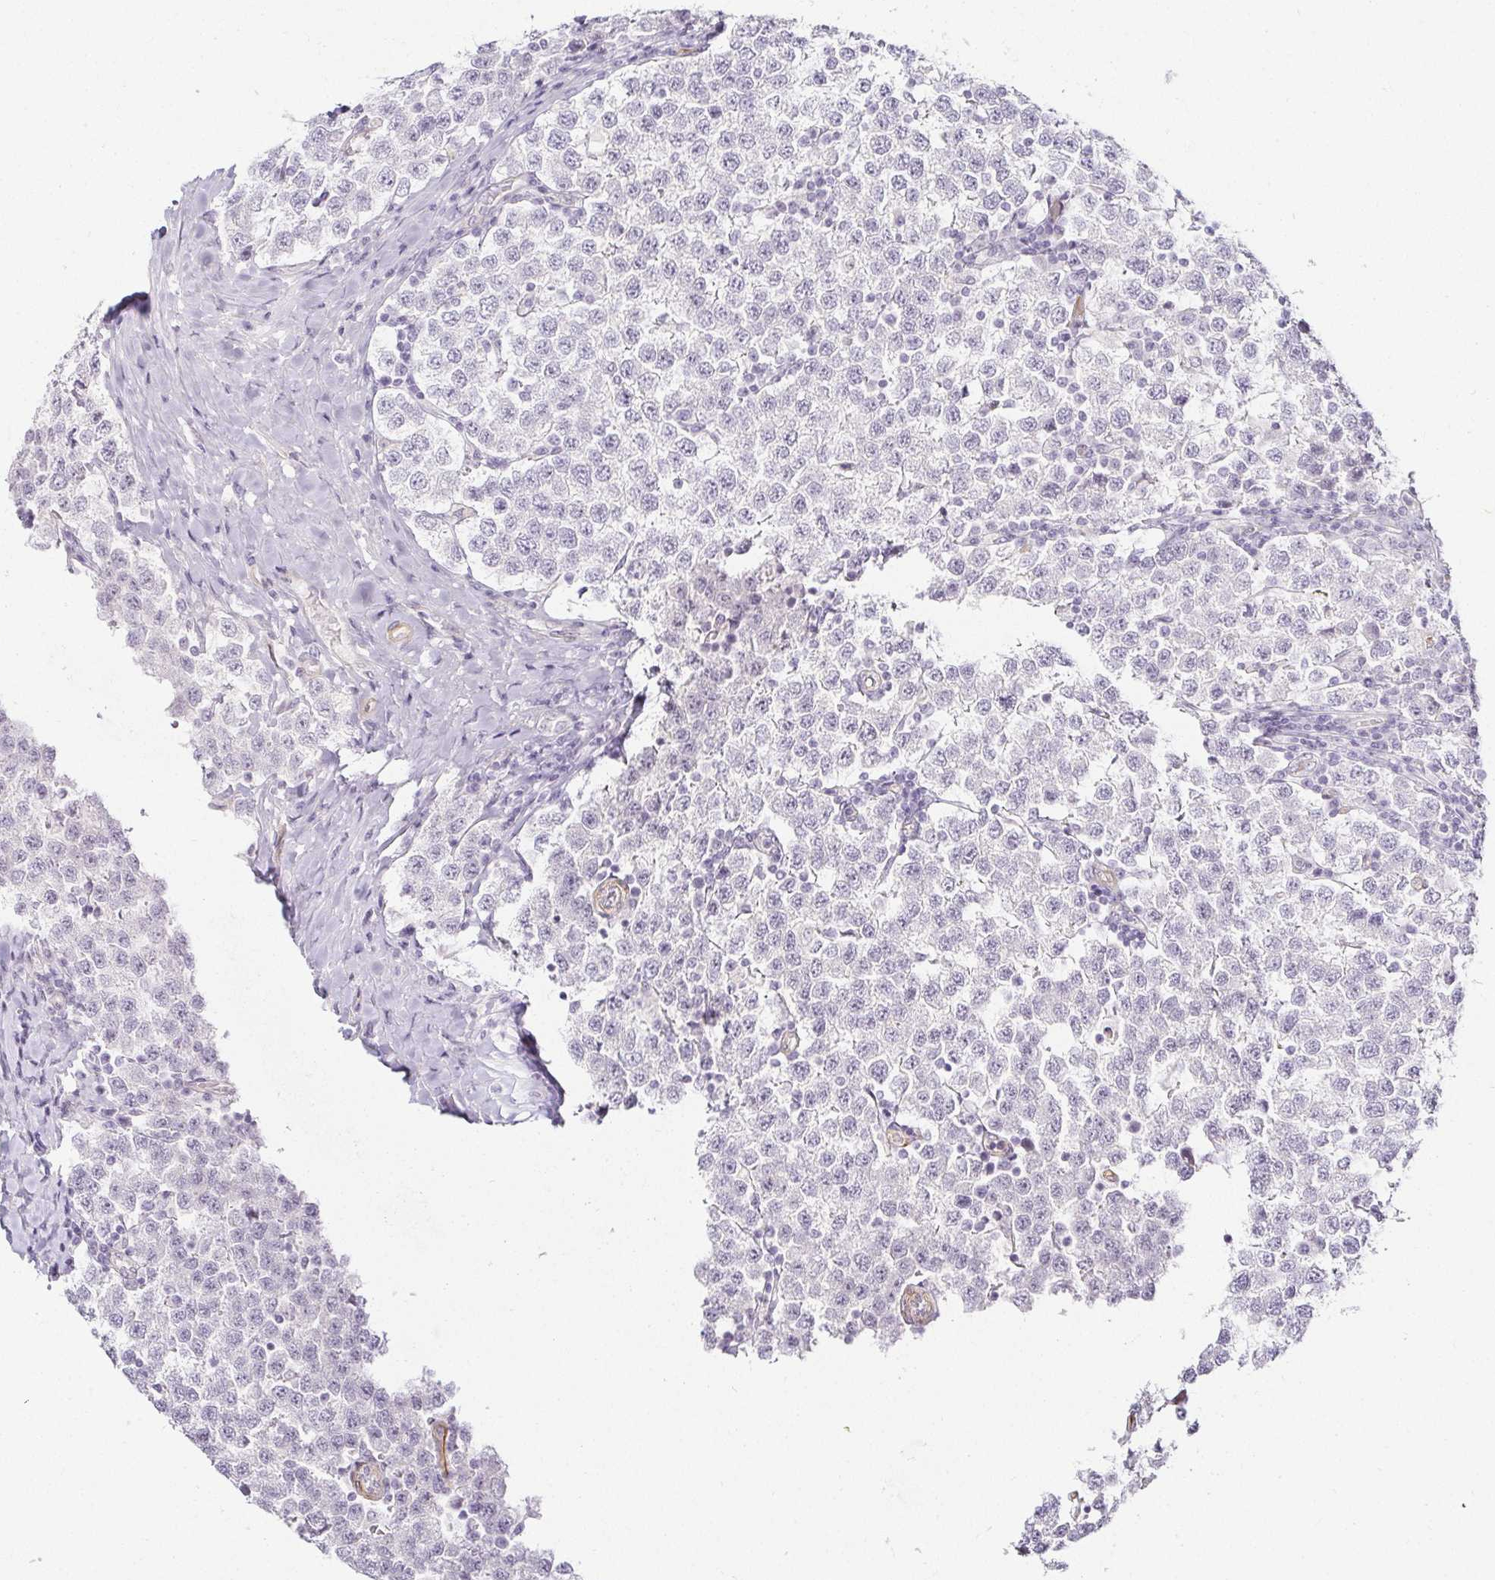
{"staining": {"intensity": "negative", "quantity": "none", "location": "none"}, "tissue": "testis cancer", "cell_type": "Tumor cells", "image_type": "cancer", "snomed": [{"axis": "morphology", "description": "Seminoma, NOS"}, {"axis": "topography", "description": "Testis"}], "caption": "Immunohistochemistry (IHC) histopathology image of human testis seminoma stained for a protein (brown), which displays no positivity in tumor cells.", "gene": "ACAN", "patient": {"sex": "male", "age": 34}}